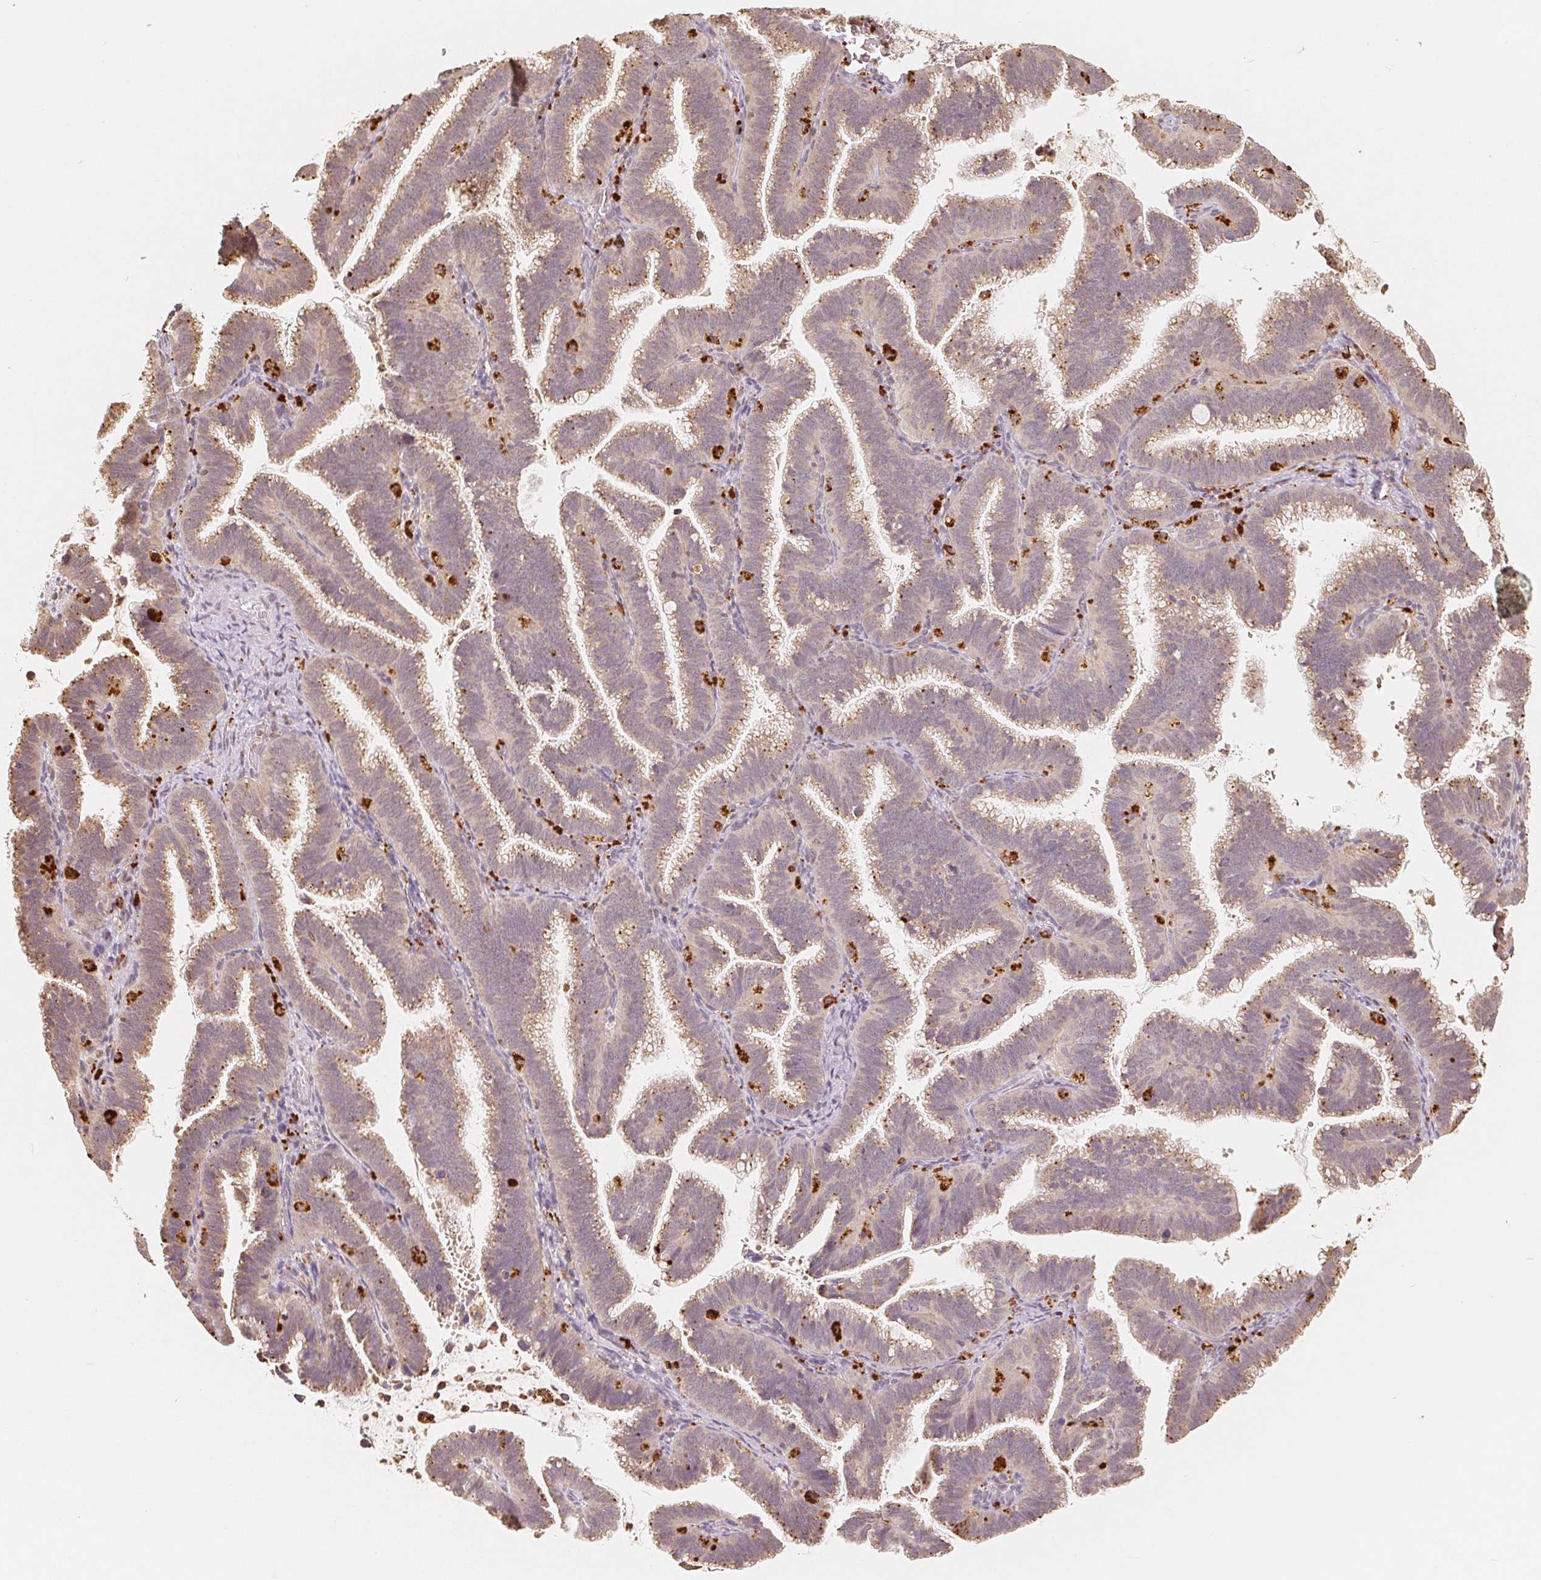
{"staining": {"intensity": "weak", "quantity": ">75%", "location": "cytoplasmic/membranous"}, "tissue": "cervical cancer", "cell_type": "Tumor cells", "image_type": "cancer", "snomed": [{"axis": "morphology", "description": "Adenocarcinoma, NOS"}, {"axis": "topography", "description": "Cervix"}], "caption": "Protein analysis of cervical cancer (adenocarcinoma) tissue reveals weak cytoplasmic/membranous staining in about >75% of tumor cells.", "gene": "GUSB", "patient": {"sex": "female", "age": 61}}